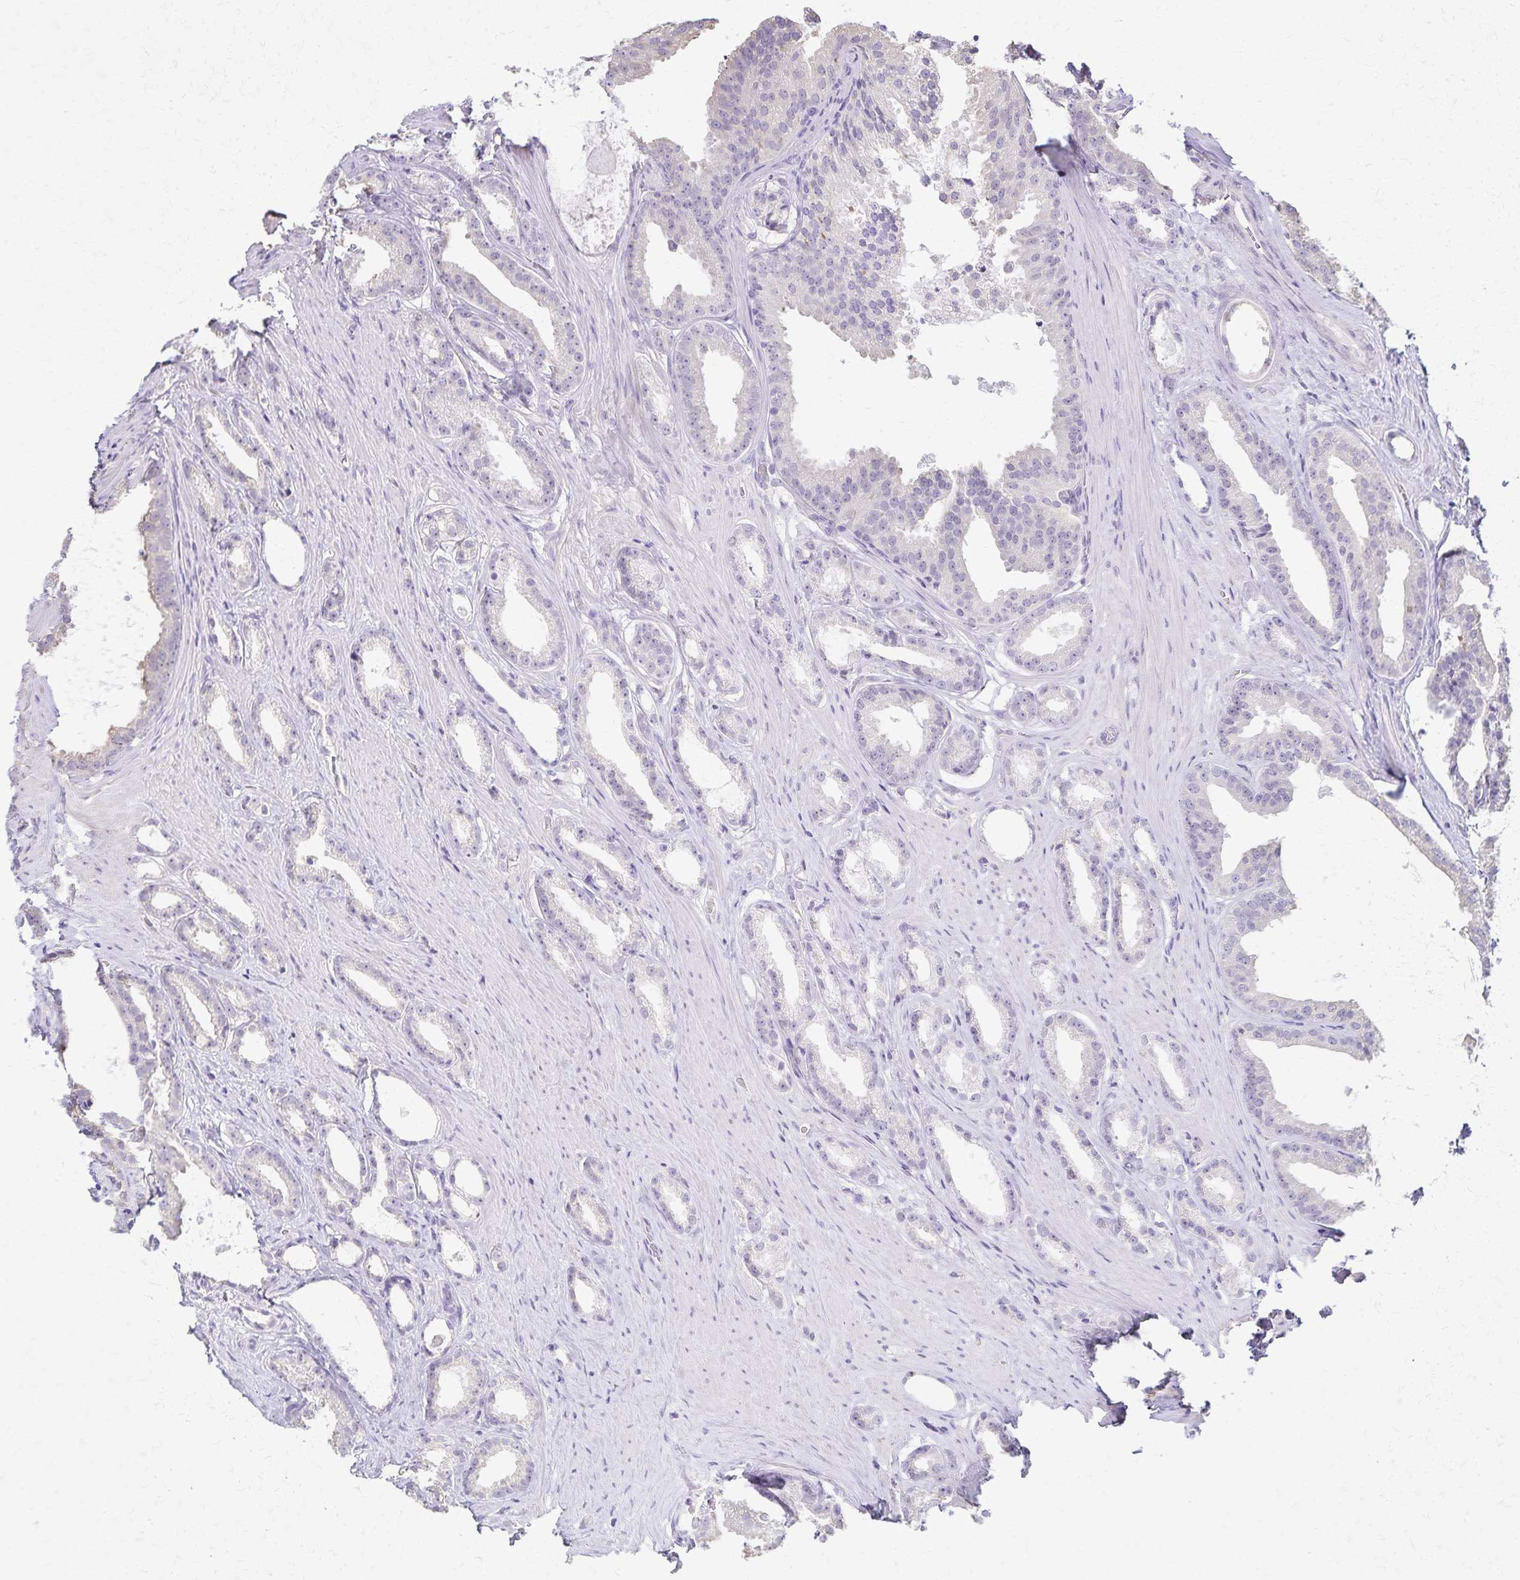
{"staining": {"intensity": "negative", "quantity": "none", "location": "none"}, "tissue": "prostate cancer", "cell_type": "Tumor cells", "image_type": "cancer", "snomed": [{"axis": "morphology", "description": "Adenocarcinoma, Low grade"}, {"axis": "topography", "description": "Prostate"}], "caption": "Immunohistochemistry of human prostate cancer (low-grade adenocarcinoma) reveals no positivity in tumor cells.", "gene": "KISS1", "patient": {"sex": "male", "age": 65}}